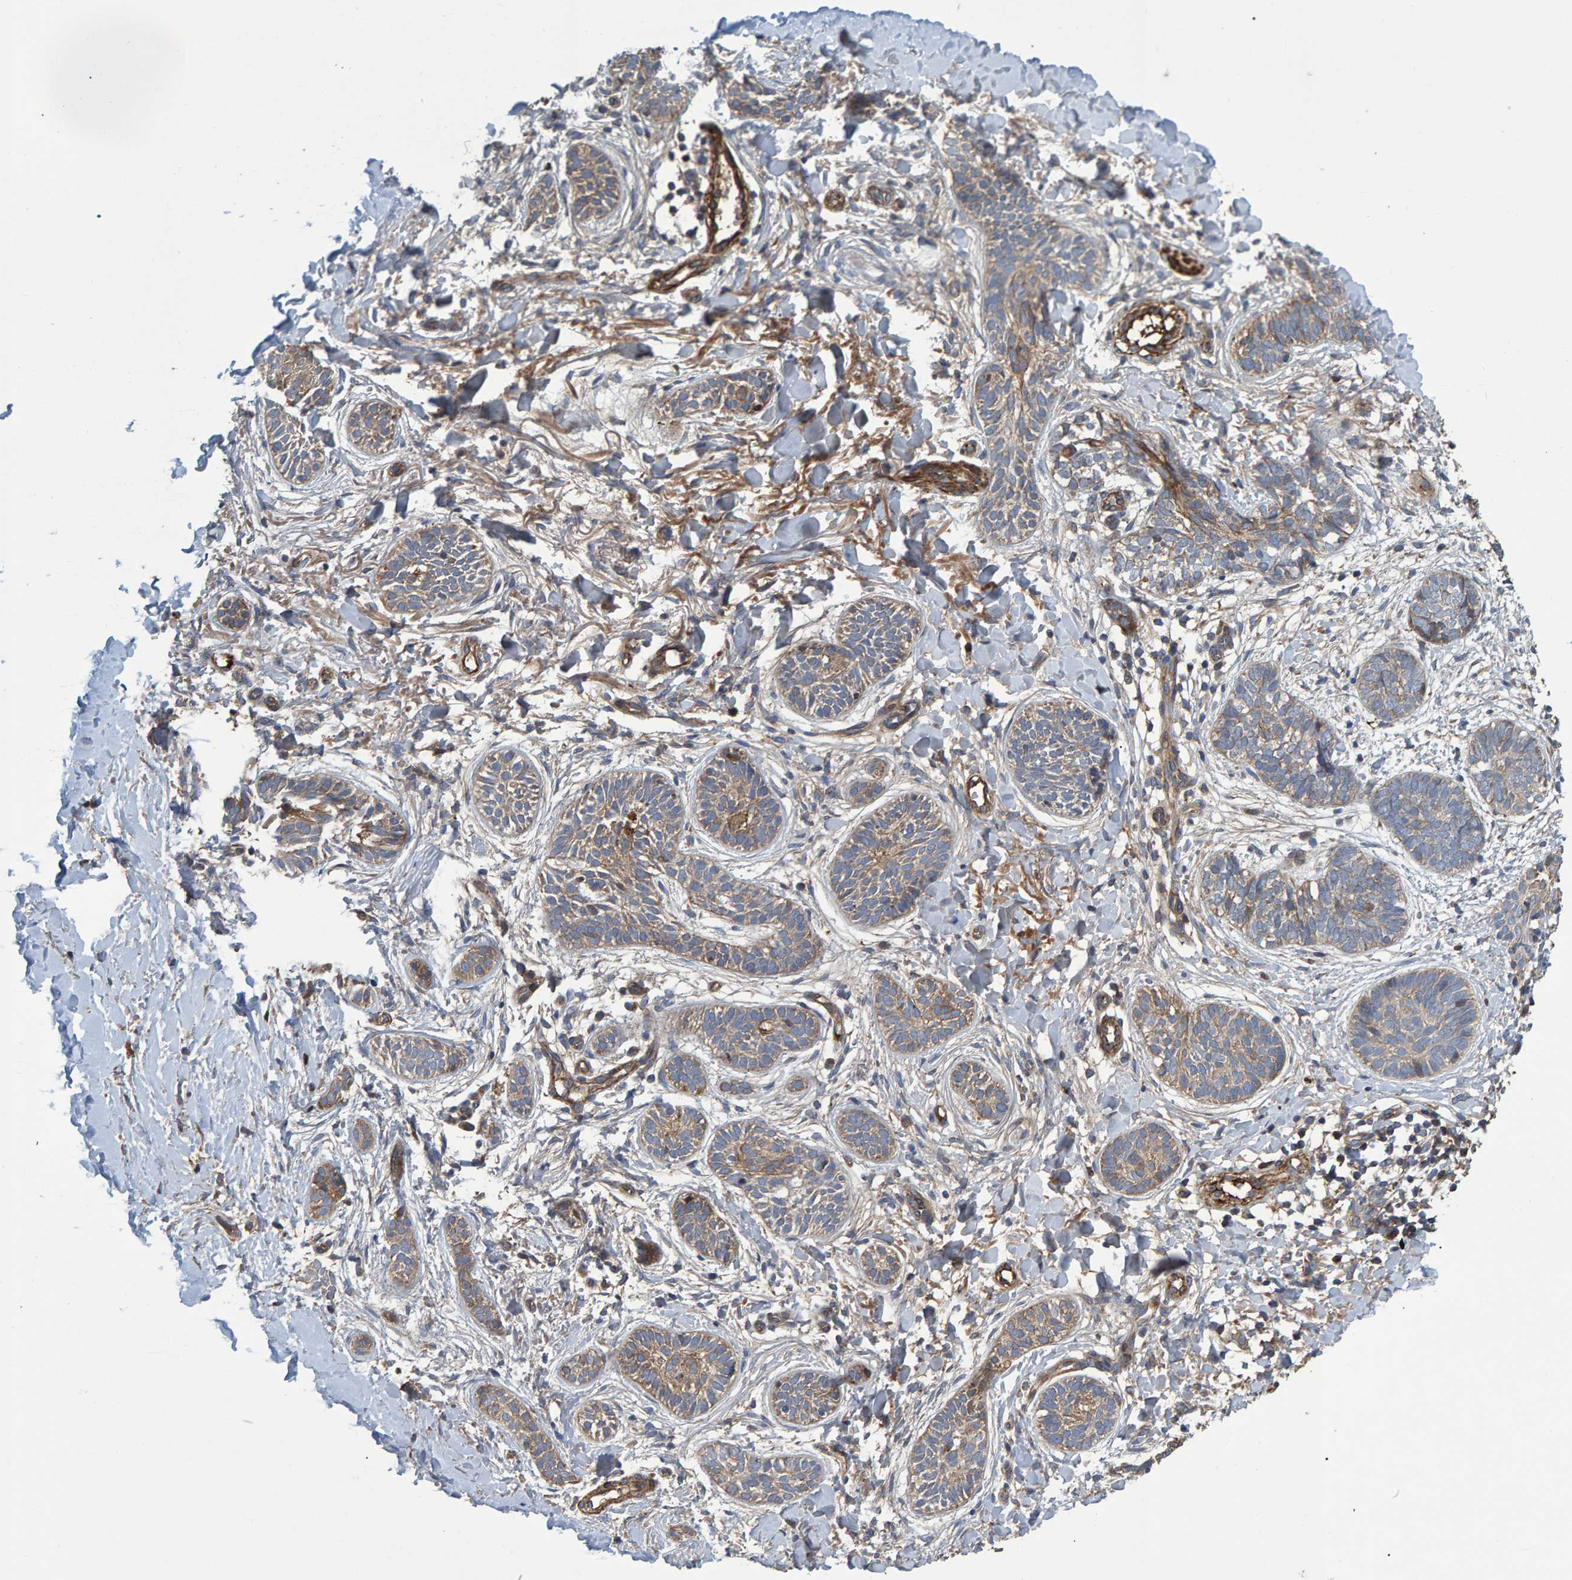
{"staining": {"intensity": "weak", "quantity": ">75%", "location": "cytoplasmic/membranous"}, "tissue": "skin cancer", "cell_type": "Tumor cells", "image_type": "cancer", "snomed": [{"axis": "morphology", "description": "Normal tissue, NOS"}, {"axis": "morphology", "description": "Basal cell carcinoma"}, {"axis": "topography", "description": "Skin"}], "caption": "Immunohistochemistry (IHC) of skin cancer (basal cell carcinoma) exhibits low levels of weak cytoplasmic/membranous staining in approximately >75% of tumor cells.", "gene": "SLIT2", "patient": {"sex": "male", "age": 63}}